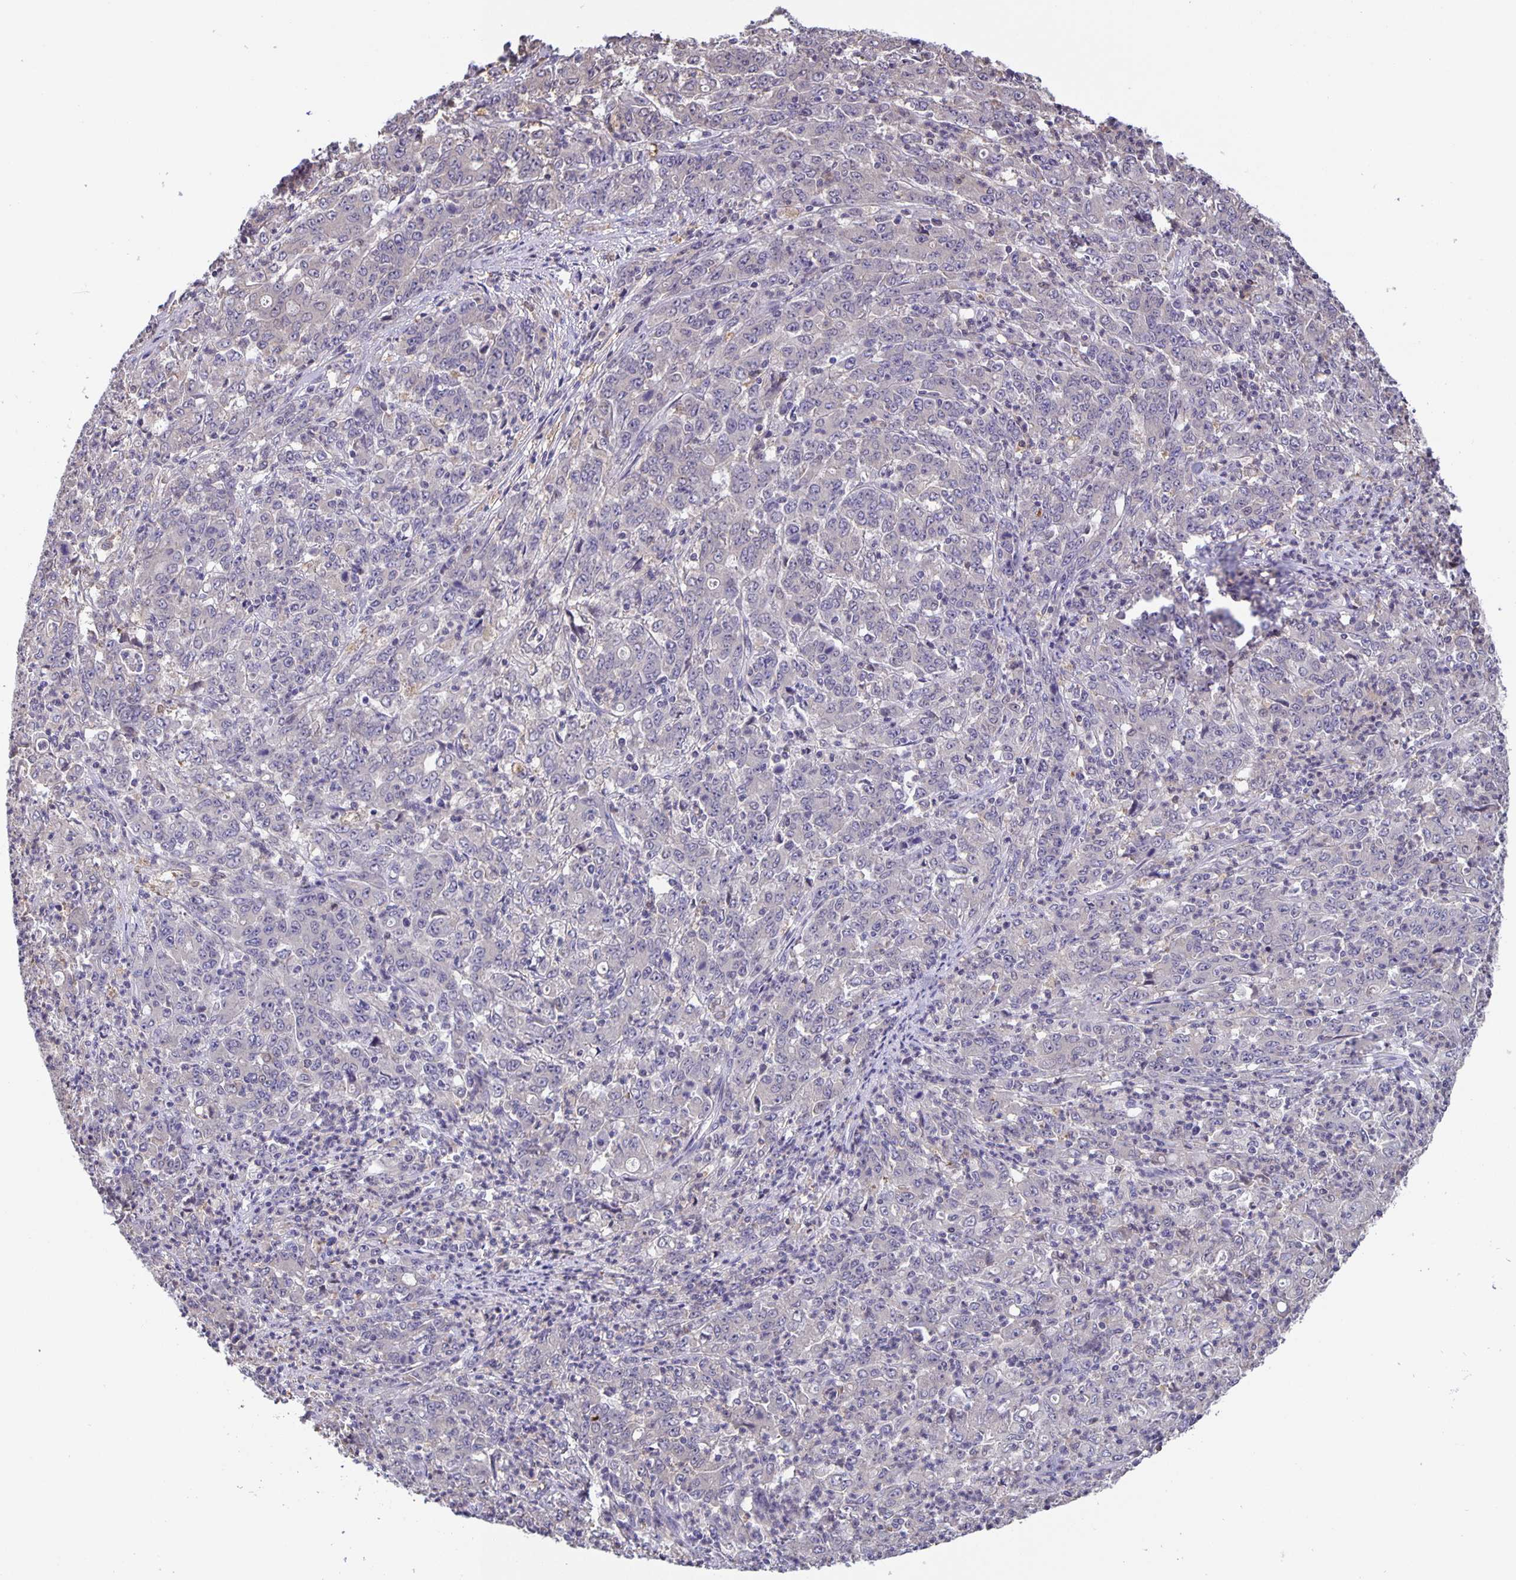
{"staining": {"intensity": "negative", "quantity": "none", "location": "none"}, "tissue": "stomach cancer", "cell_type": "Tumor cells", "image_type": "cancer", "snomed": [{"axis": "morphology", "description": "Adenocarcinoma, NOS"}, {"axis": "topography", "description": "Stomach, lower"}], "caption": "This is an IHC micrograph of human adenocarcinoma (stomach). There is no expression in tumor cells.", "gene": "MARCHF6", "patient": {"sex": "female", "age": 71}}